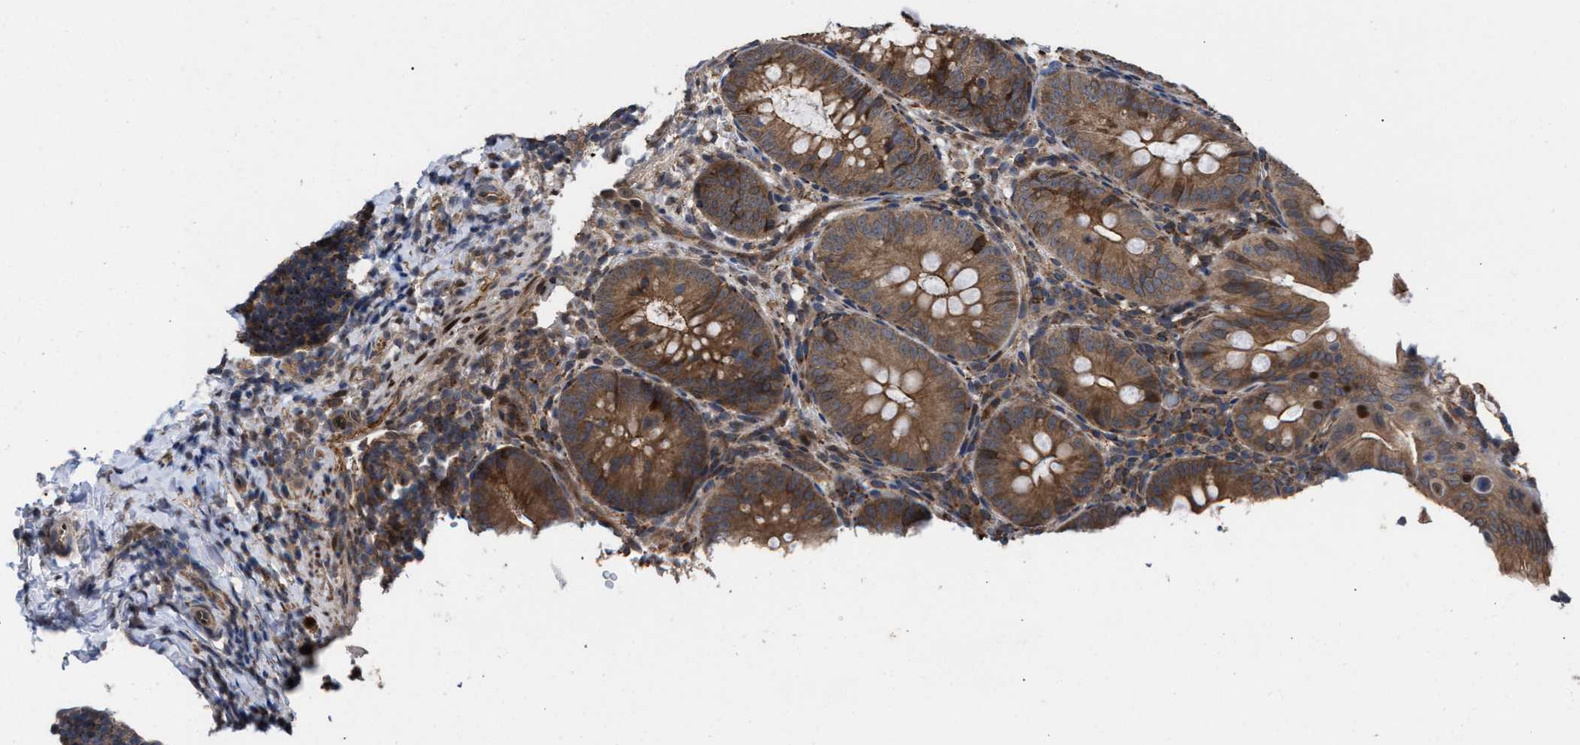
{"staining": {"intensity": "moderate", "quantity": ">75%", "location": "cytoplasmic/membranous"}, "tissue": "appendix", "cell_type": "Glandular cells", "image_type": "normal", "snomed": [{"axis": "morphology", "description": "Normal tissue, NOS"}, {"axis": "topography", "description": "Appendix"}], "caption": "Unremarkable appendix exhibits moderate cytoplasmic/membranous staining in about >75% of glandular cells, visualized by immunohistochemistry.", "gene": "TP53BP2", "patient": {"sex": "male", "age": 1}}